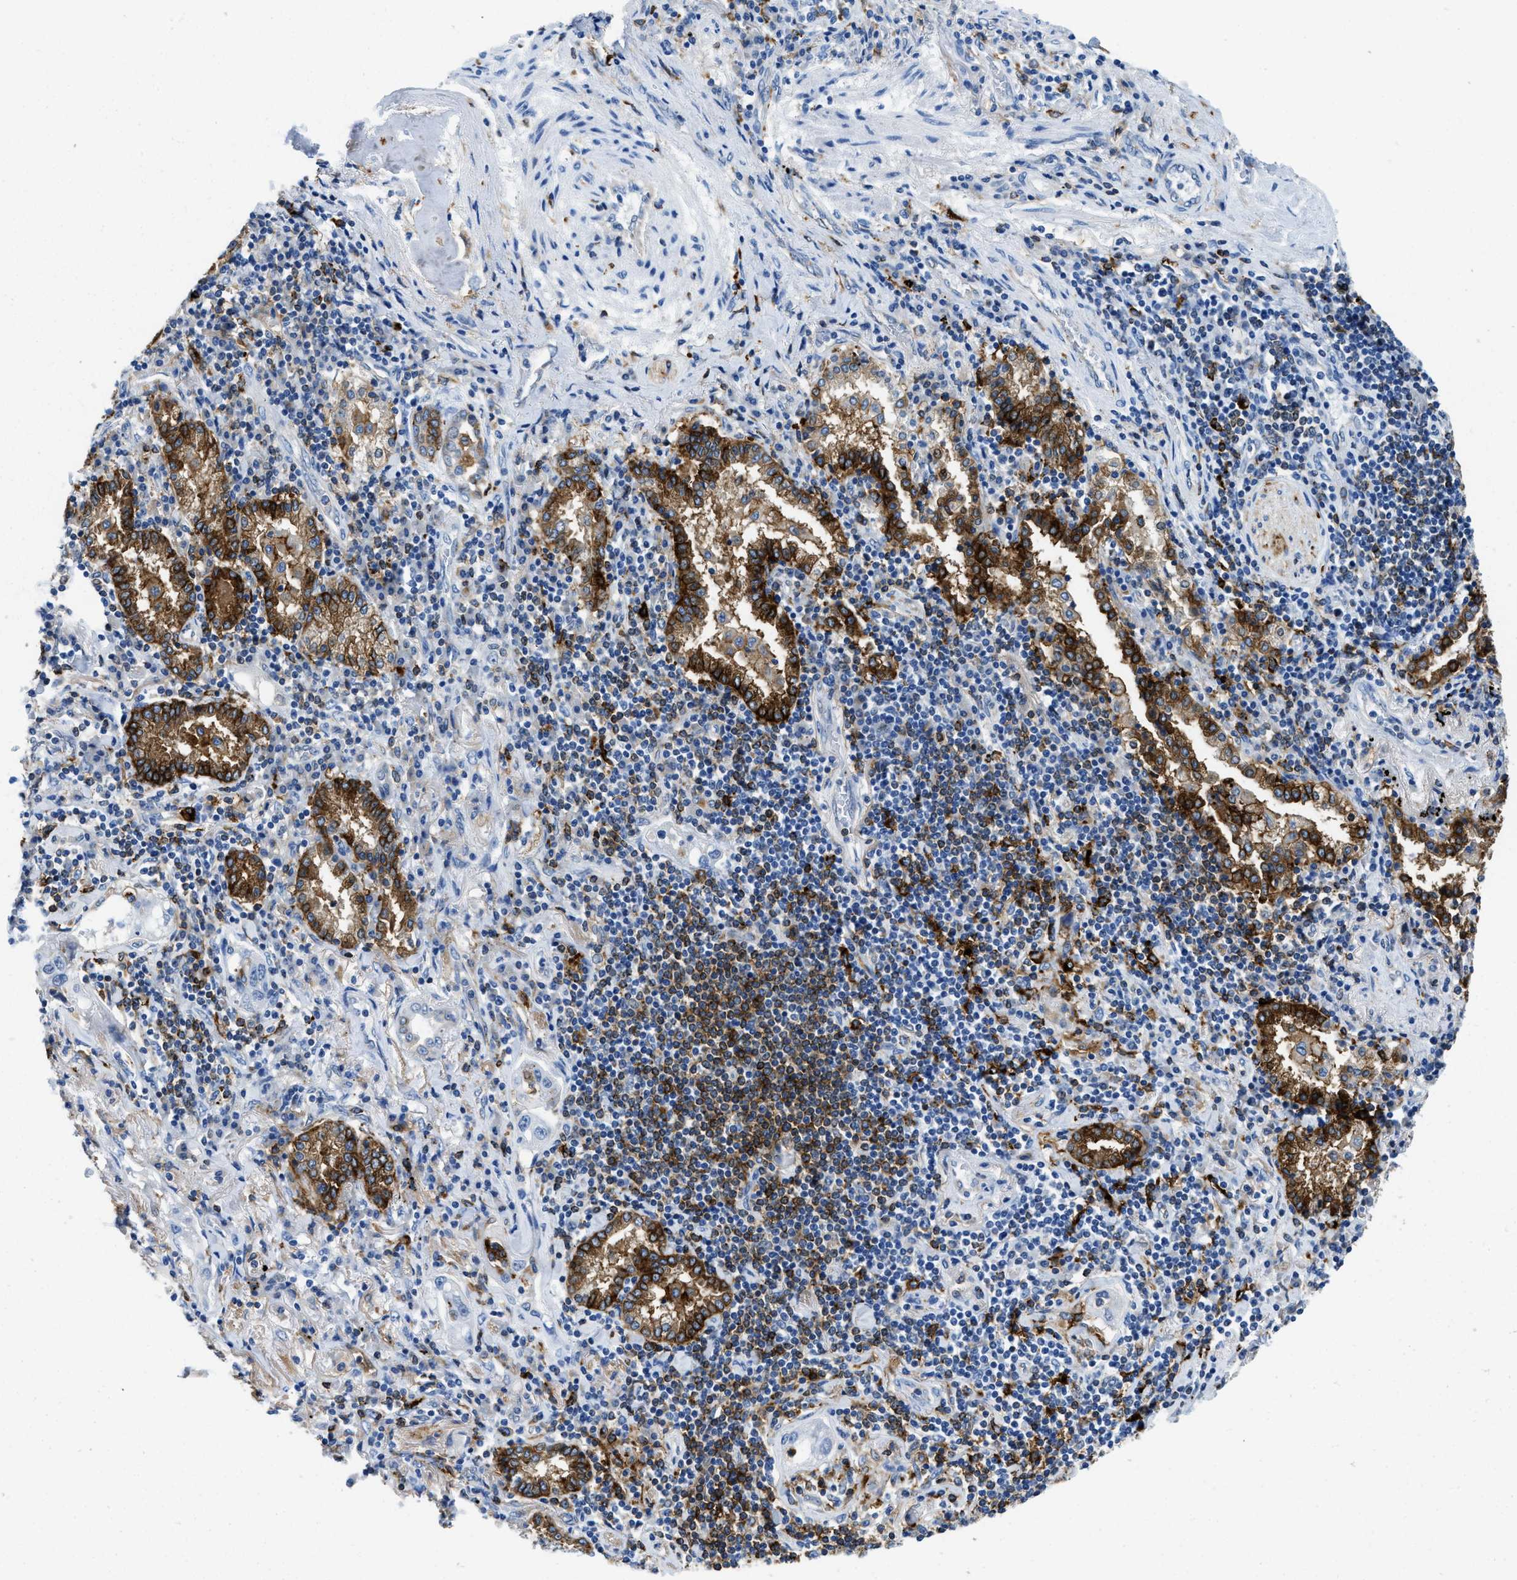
{"staining": {"intensity": "strong", "quantity": "25%-75%", "location": "cytoplasmic/membranous"}, "tissue": "lung cancer", "cell_type": "Tumor cells", "image_type": "cancer", "snomed": [{"axis": "morphology", "description": "Adenocarcinoma, NOS"}, {"axis": "topography", "description": "Lung"}], "caption": "This micrograph demonstrates lung cancer stained with immunohistochemistry (IHC) to label a protein in brown. The cytoplasmic/membranous of tumor cells show strong positivity for the protein. Nuclei are counter-stained blue.", "gene": "CD226", "patient": {"sex": "female", "age": 65}}